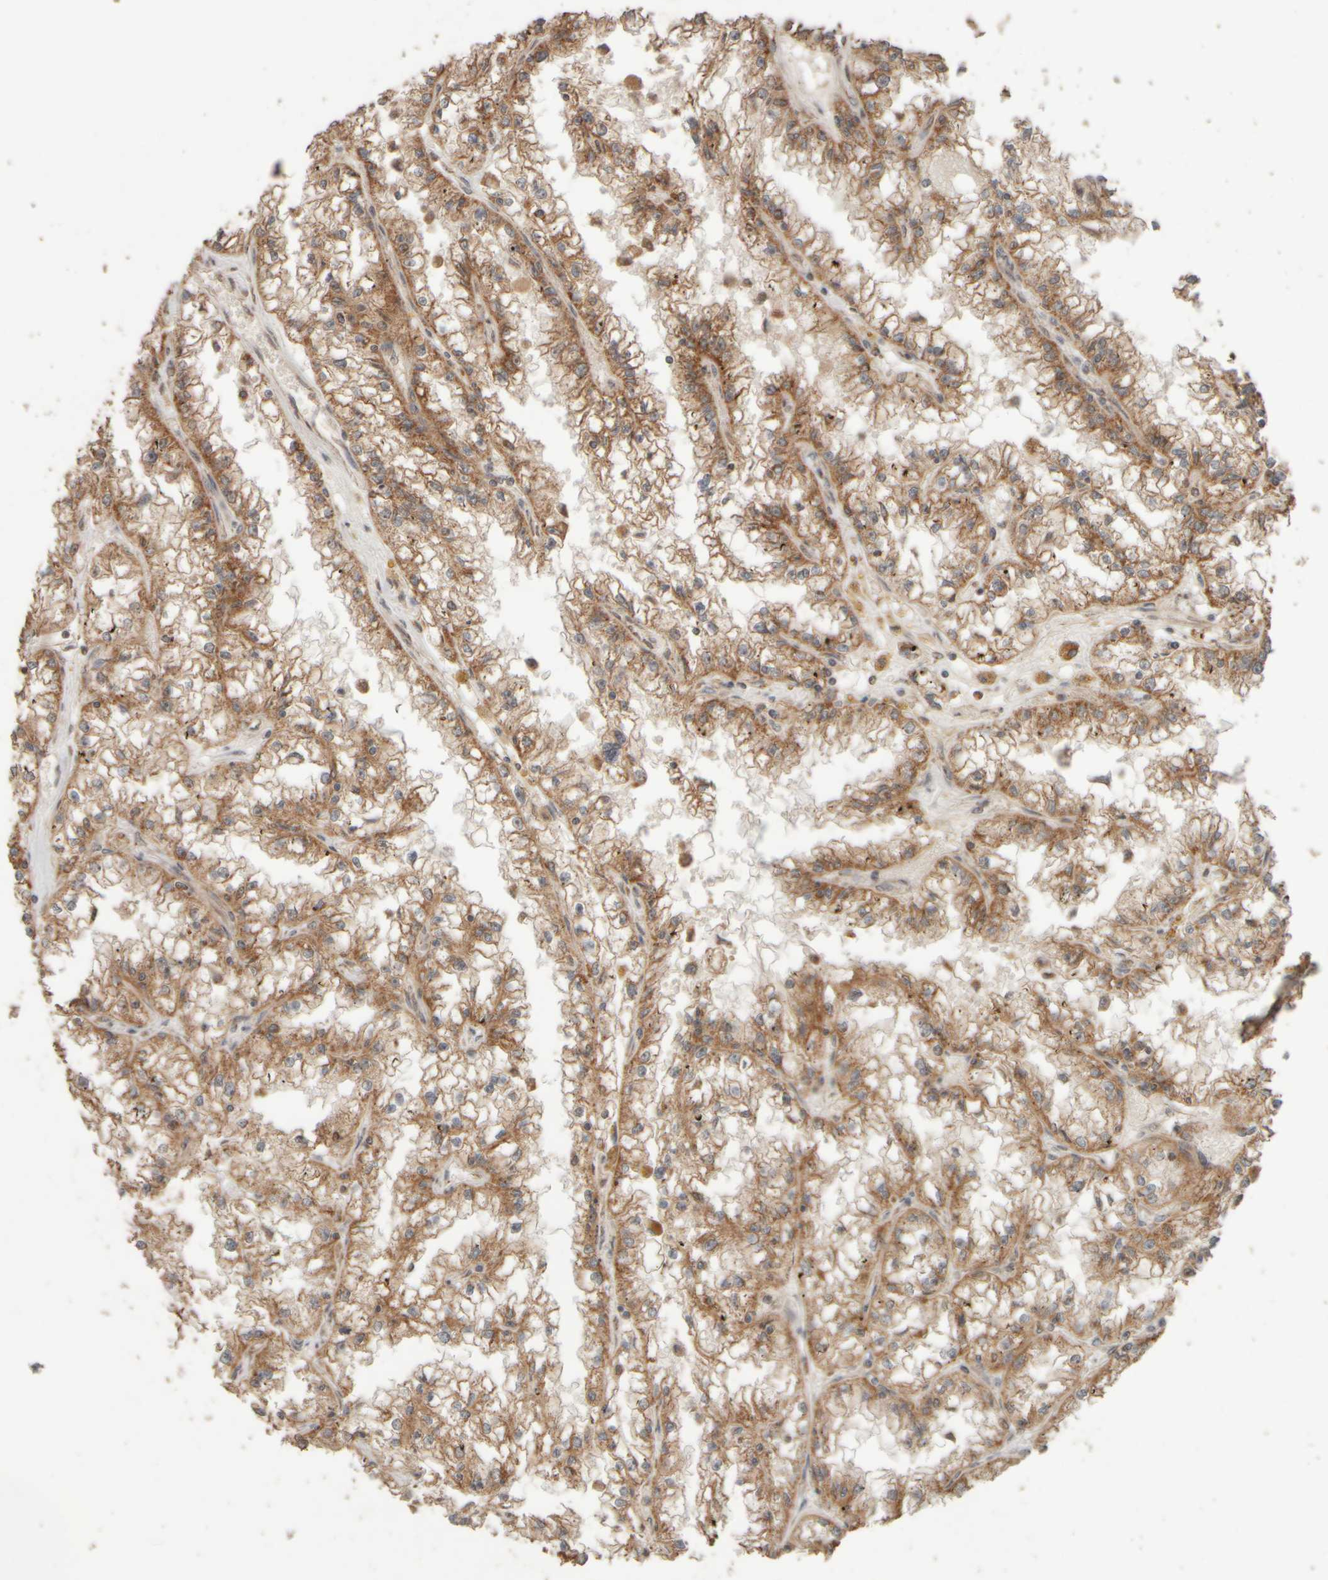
{"staining": {"intensity": "moderate", "quantity": ">75%", "location": "cytoplasmic/membranous"}, "tissue": "renal cancer", "cell_type": "Tumor cells", "image_type": "cancer", "snomed": [{"axis": "morphology", "description": "Adenocarcinoma, NOS"}, {"axis": "topography", "description": "Kidney"}], "caption": "Immunohistochemical staining of adenocarcinoma (renal) exhibits moderate cytoplasmic/membranous protein expression in about >75% of tumor cells.", "gene": "EIF2B3", "patient": {"sex": "male", "age": 56}}